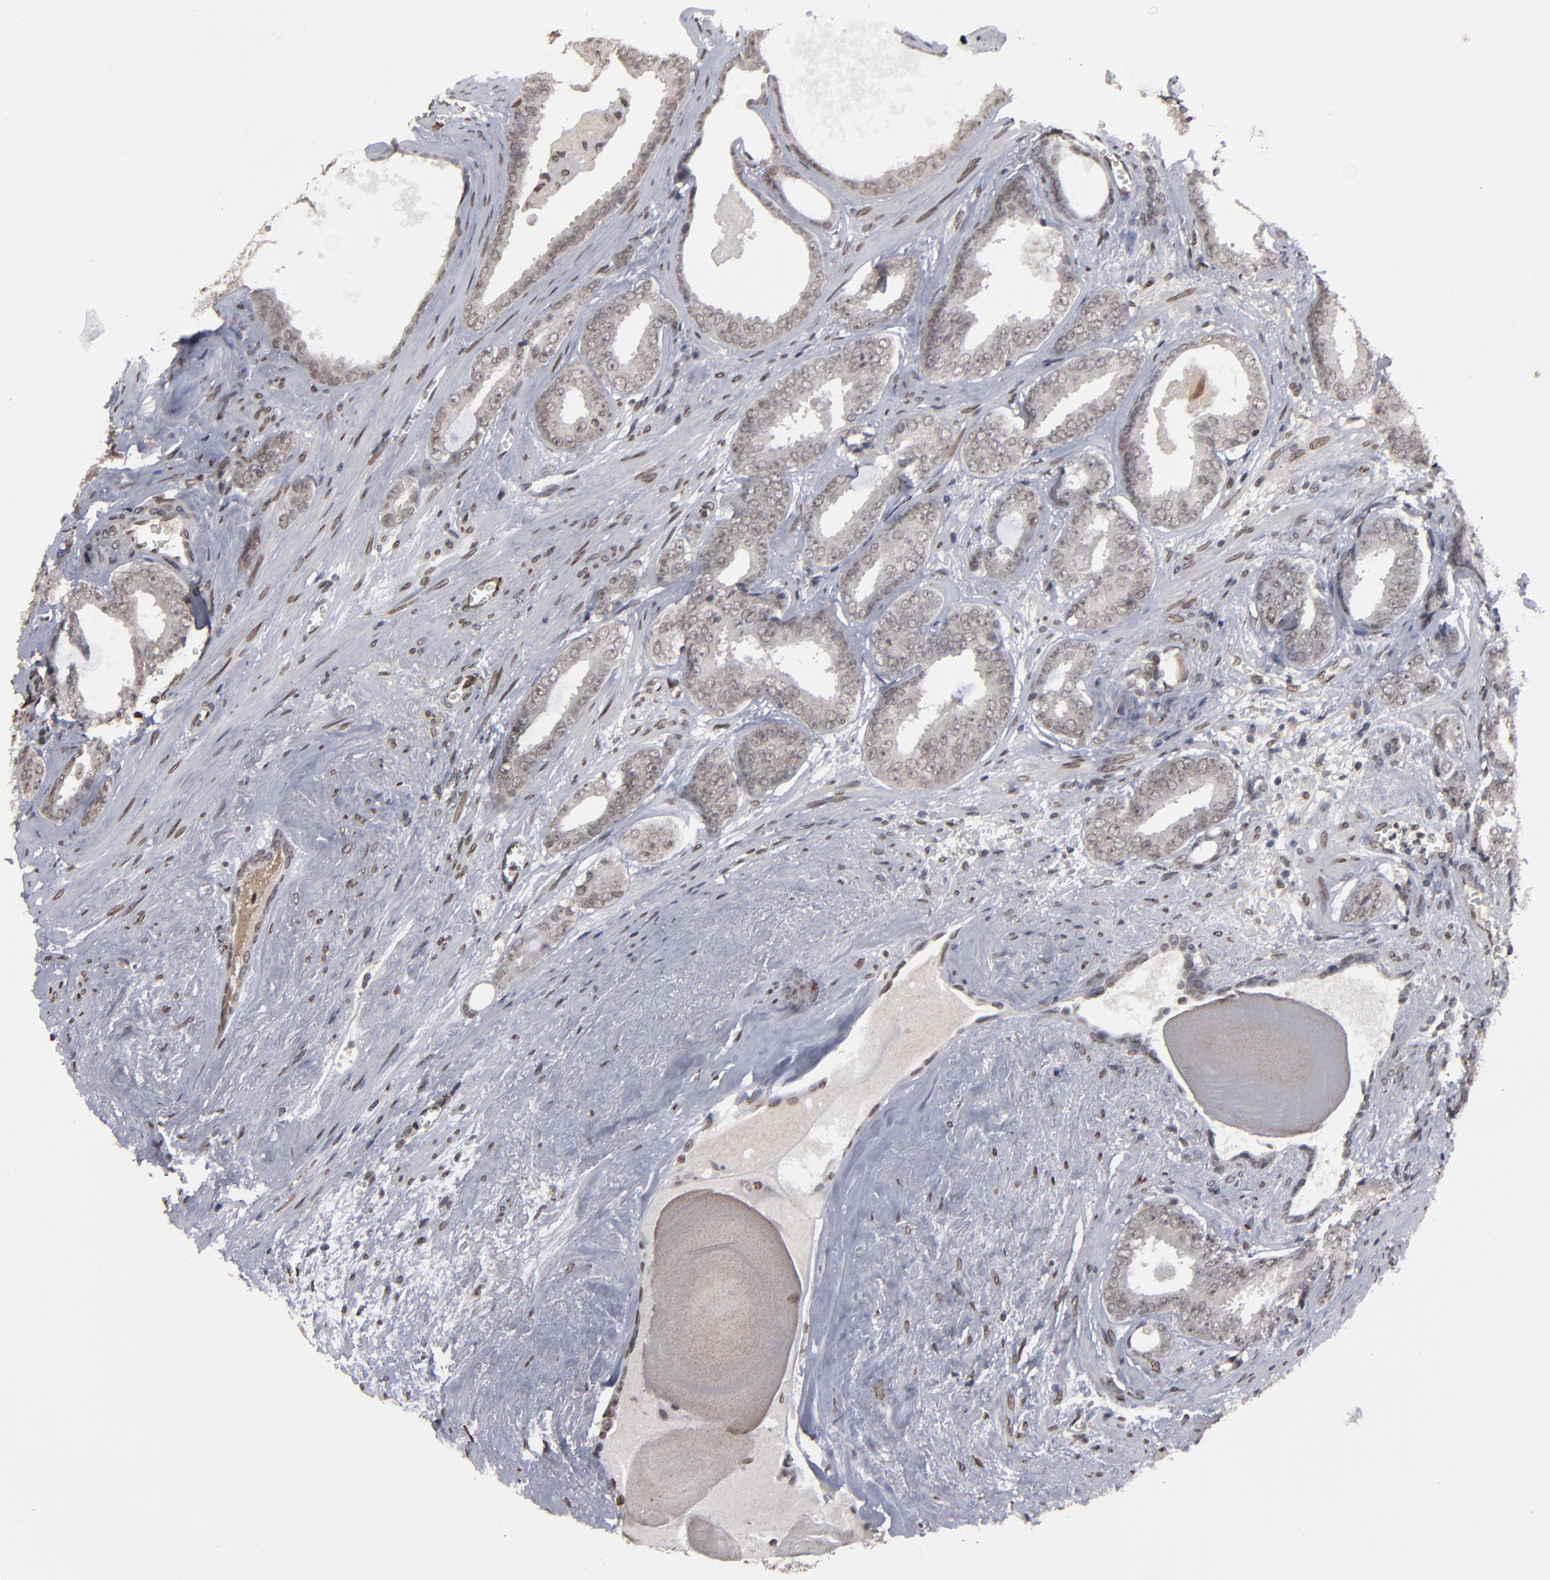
{"staining": {"intensity": "weak", "quantity": ">75%", "location": "nuclear"}, "tissue": "prostate cancer", "cell_type": "Tumor cells", "image_type": "cancer", "snomed": [{"axis": "morphology", "description": "Adenocarcinoma, Medium grade"}, {"axis": "topography", "description": "Prostate"}], "caption": "DAB (3,3'-diaminobenzidine) immunohistochemical staining of adenocarcinoma (medium-grade) (prostate) shows weak nuclear protein expression in approximately >75% of tumor cells.", "gene": "BAZ1A", "patient": {"sex": "male", "age": 79}}